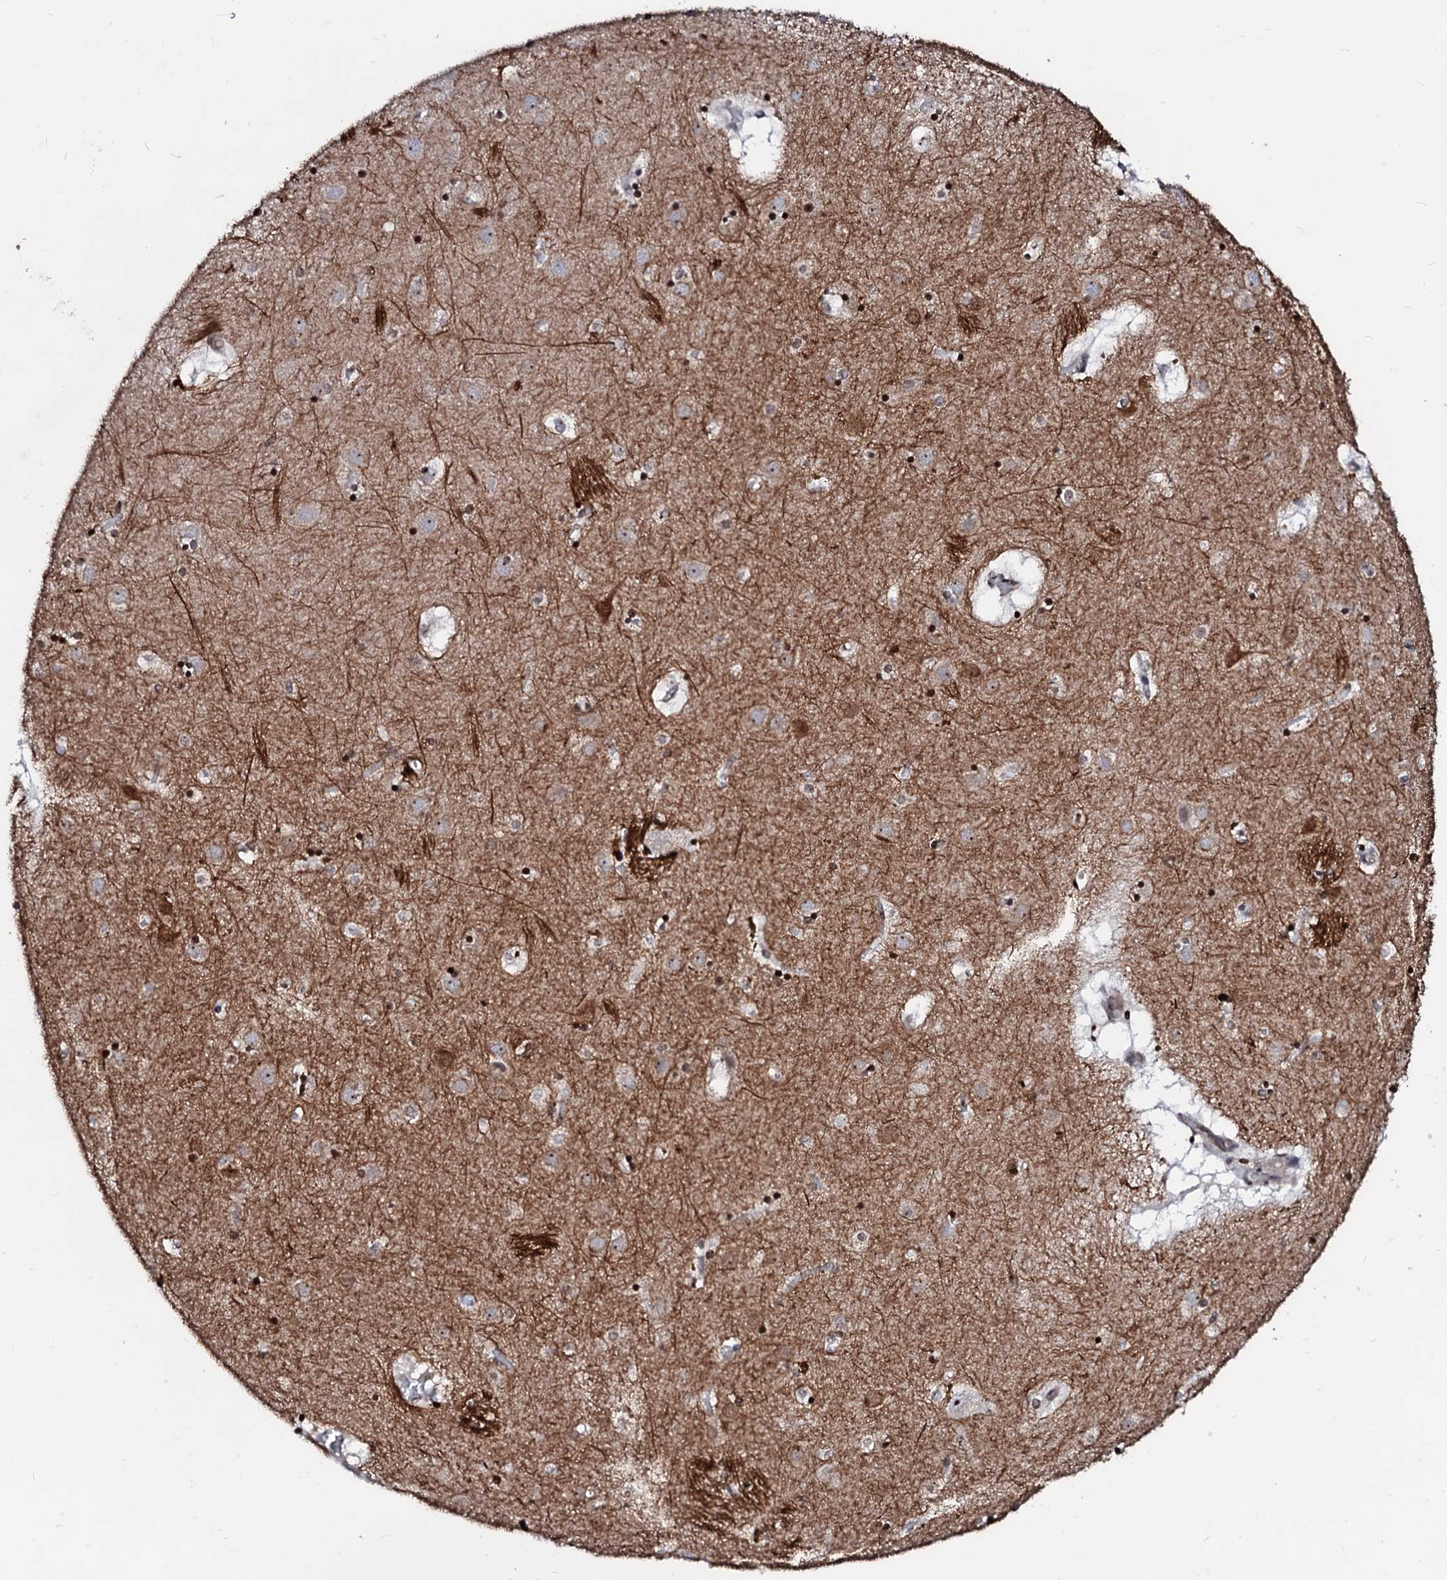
{"staining": {"intensity": "moderate", "quantity": "25%-75%", "location": "nuclear"}, "tissue": "caudate", "cell_type": "Glial cells", "image_type": "normal", "snomed": [{"axis": "morphology", "description": "Normal tissue, NOS"}, {"axis": "topography", "description": "Lateral ventricle wall"}], "caption": "Benign caudate displays moderate nuclear positivity in approximately 25%-75% of glial cells, visualized by immunohistochemistry. (DAB IHC with brightfield microscopy, high magnification).", "gene": "LSM11", "patient": {"sex": "male", "age": 70}}